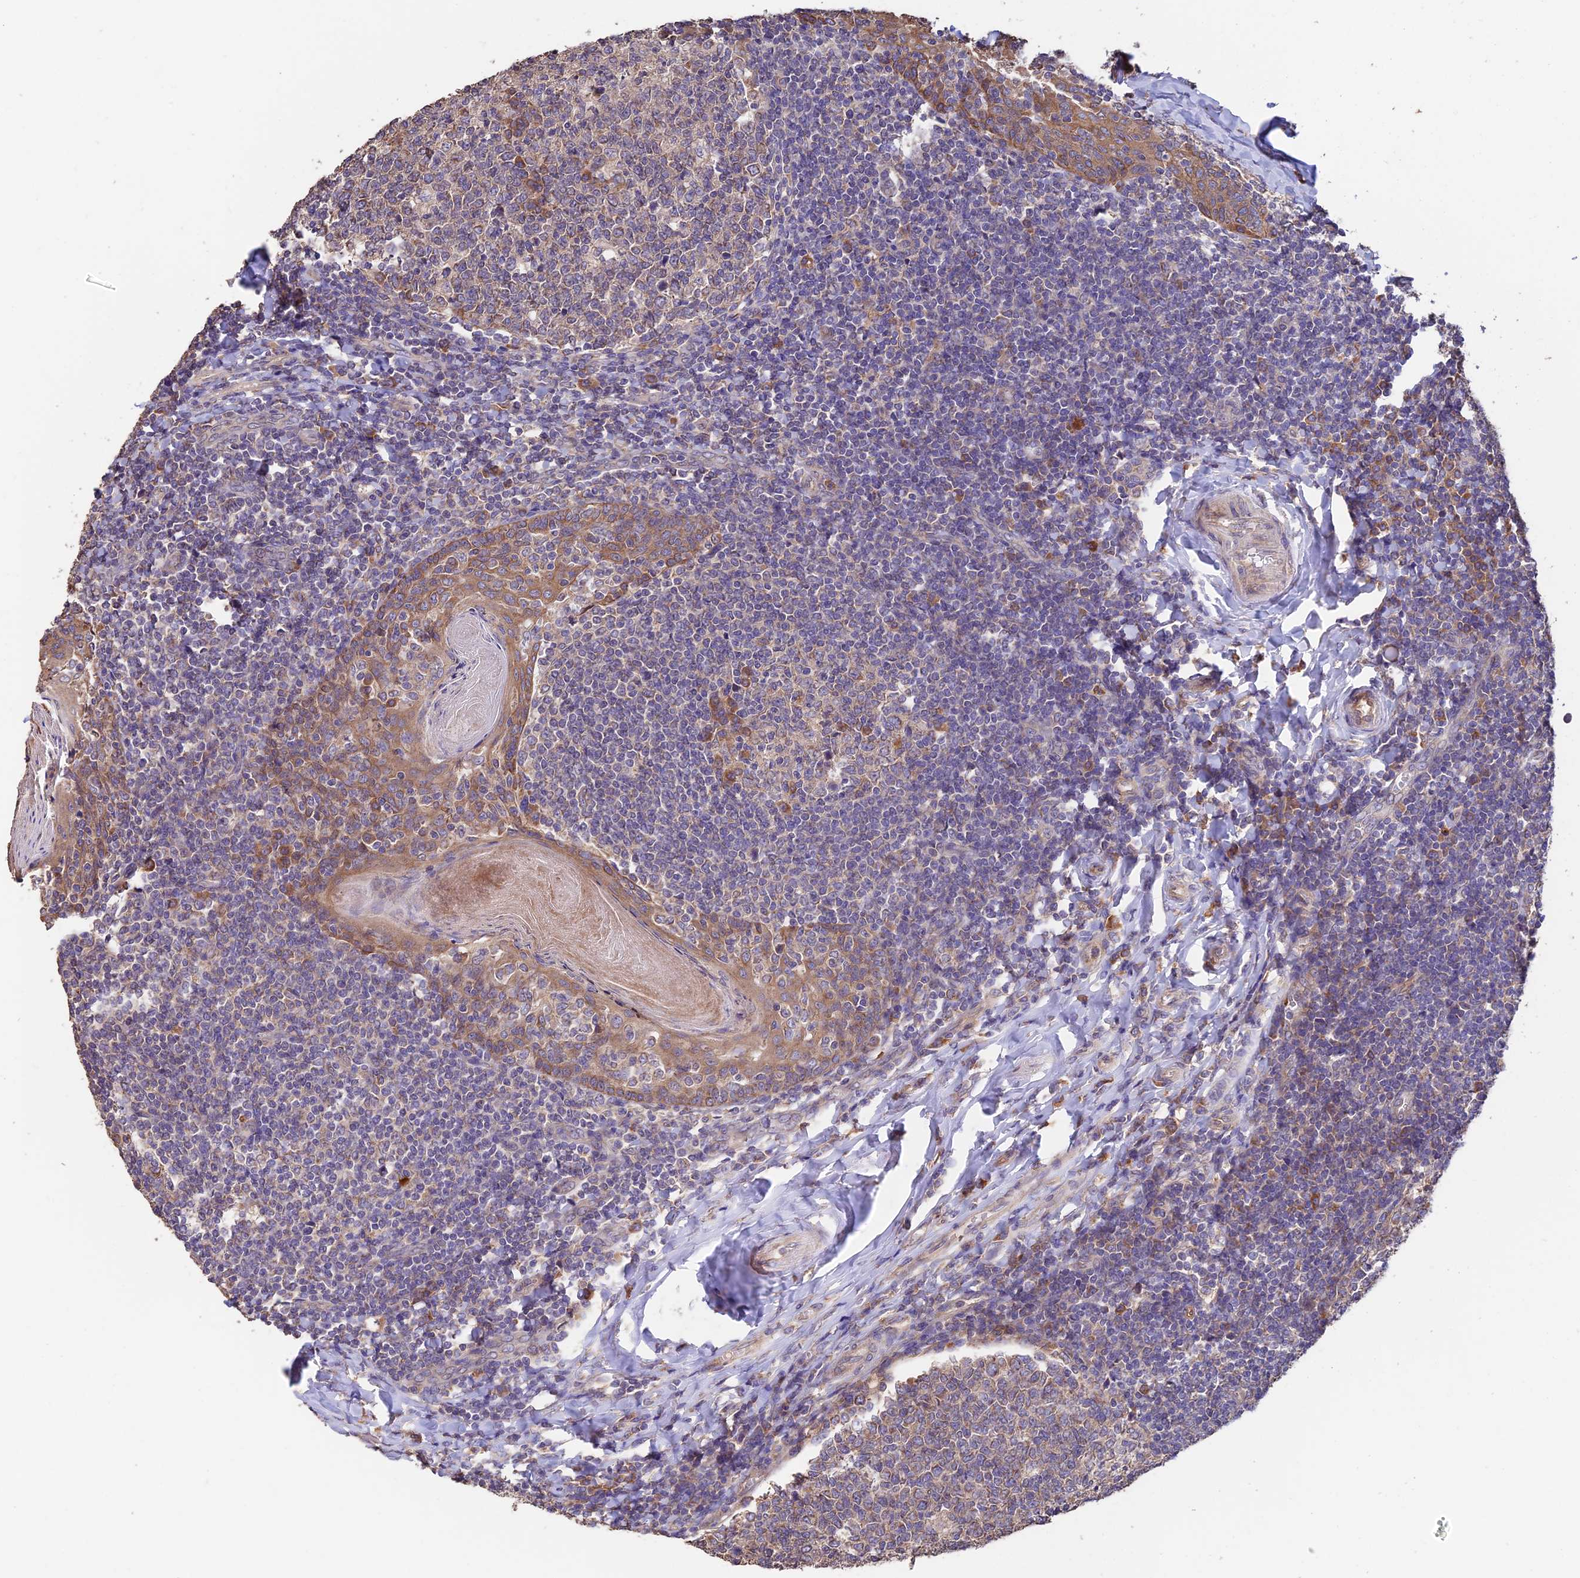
{"staining": {"intensity": "strong", "quantity": "<25%", "location": "cytoplasmic/membranous"}, "tissue": "tonsil", "cell_type": "Germinal center cells", "image_type": "normal", "snomed": [{"axis": "morphology", "description": "Normal tissue, NOS"}, {"axis": "topography", "description": "Tonsil"}], "caption": "Protein expression by immunohistochemistry reveals strong cytoplasmic/membranous positivity in about <25% of germinal center cells in unremarkable tonsil. The protein of interest is shown in brown color, while the nuclei are stained blue.", "gene": "EMC3", "patient": {"sex": "female", "age": 19}}